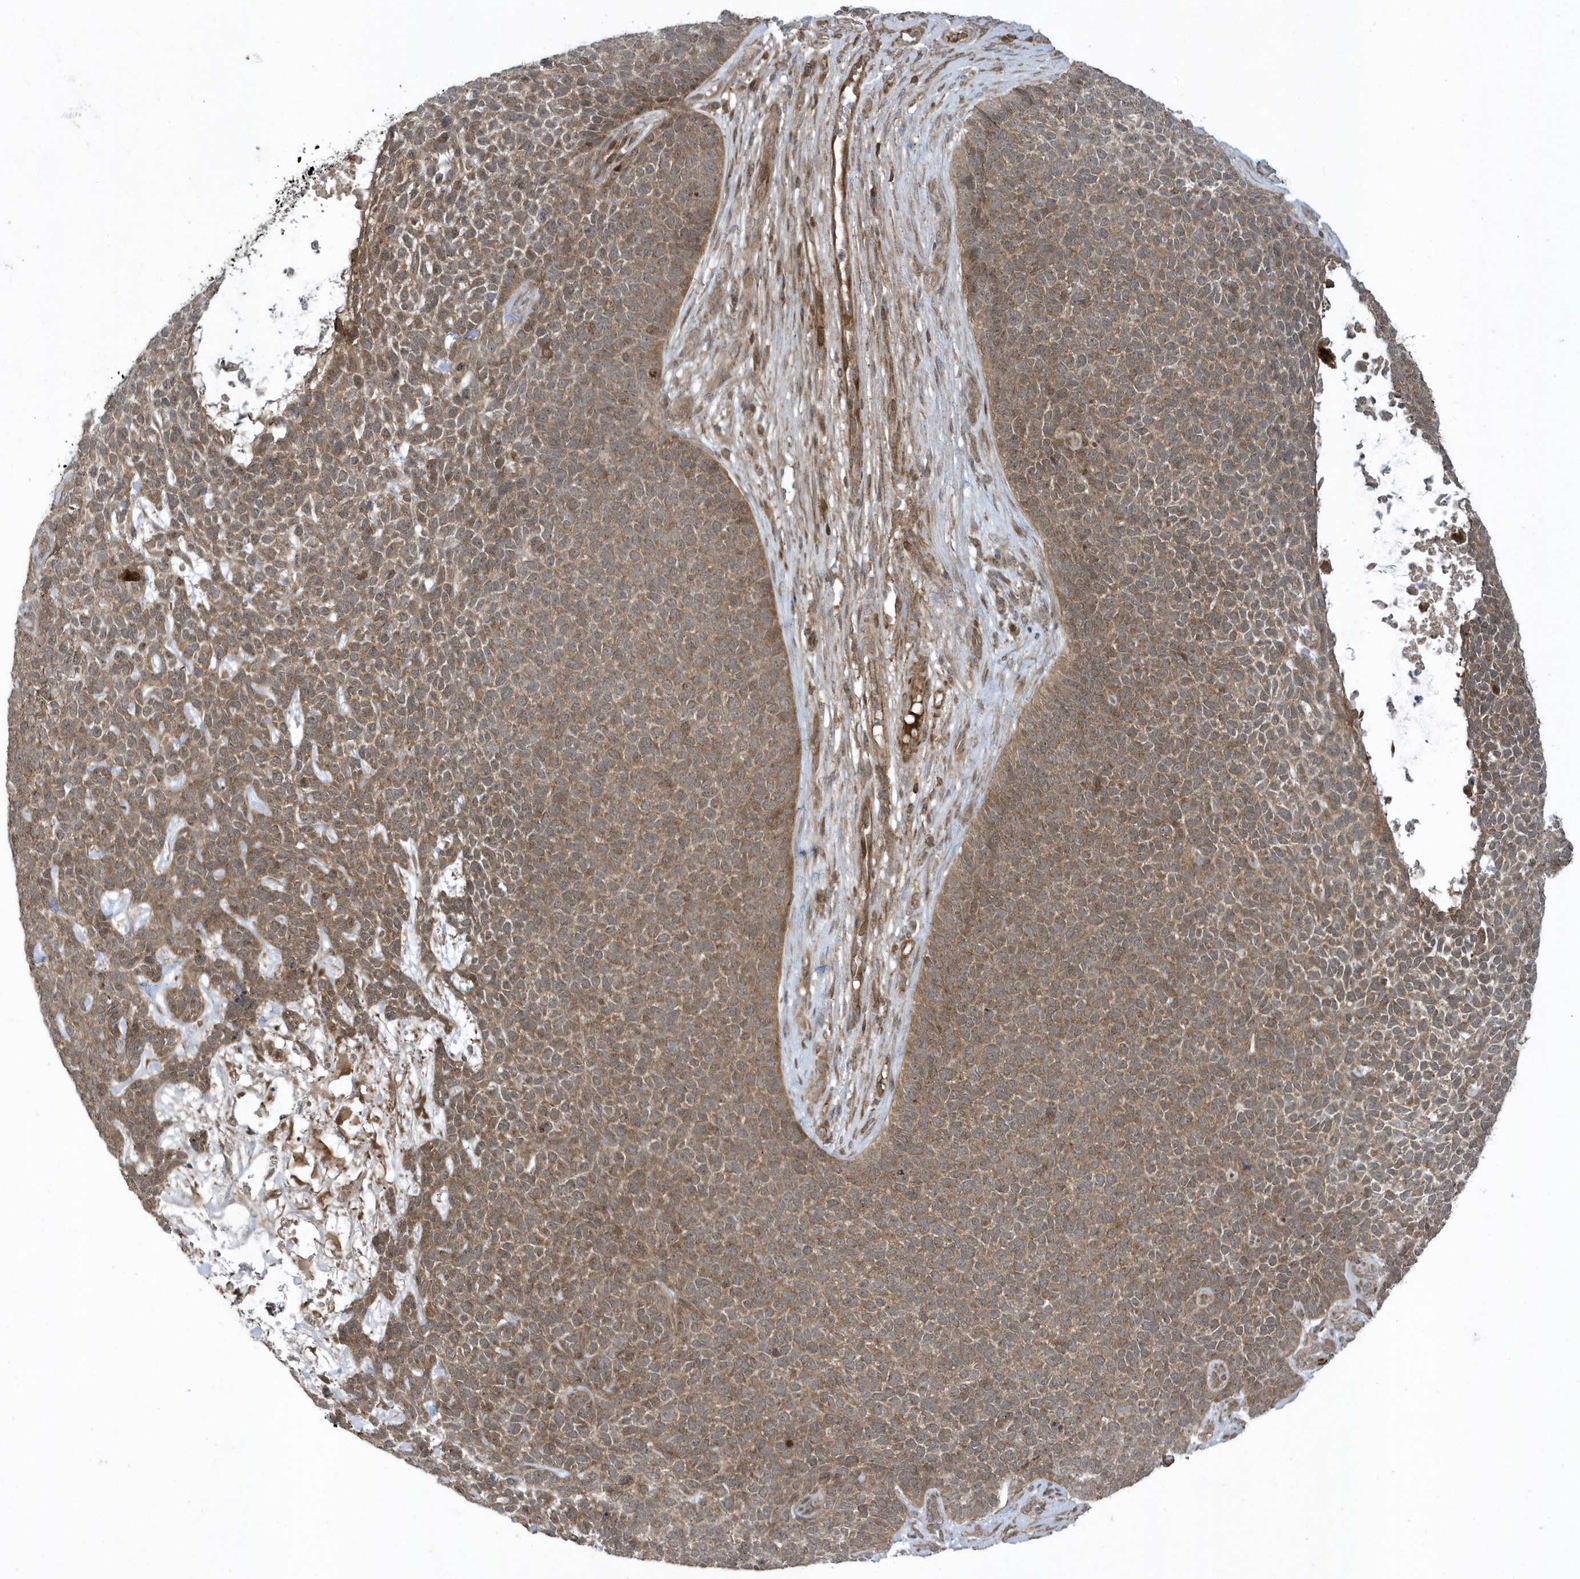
{"staining": {"intensity": "moderate", "quantity": ">75%", "location": "cytoplasmic/membranous"}, "tissue": "skin cancer", "cell_type": "Tumor cells", "image_type": "cancer", "snomed": [{"axis": "morphology", "description": "Basal cell carcinoma"}, {"axis": "topography", "description": "Skin"}], "caption": "Immunohistochemical staining of skin cancer (basal cell carcinoma) demonstrates medium levels of moderate cytoplasmic/membranous protein positivity in about >75% of tumor cells.", "gene": "STAMBP", "patient": {"sex": "female", "age": 84}}